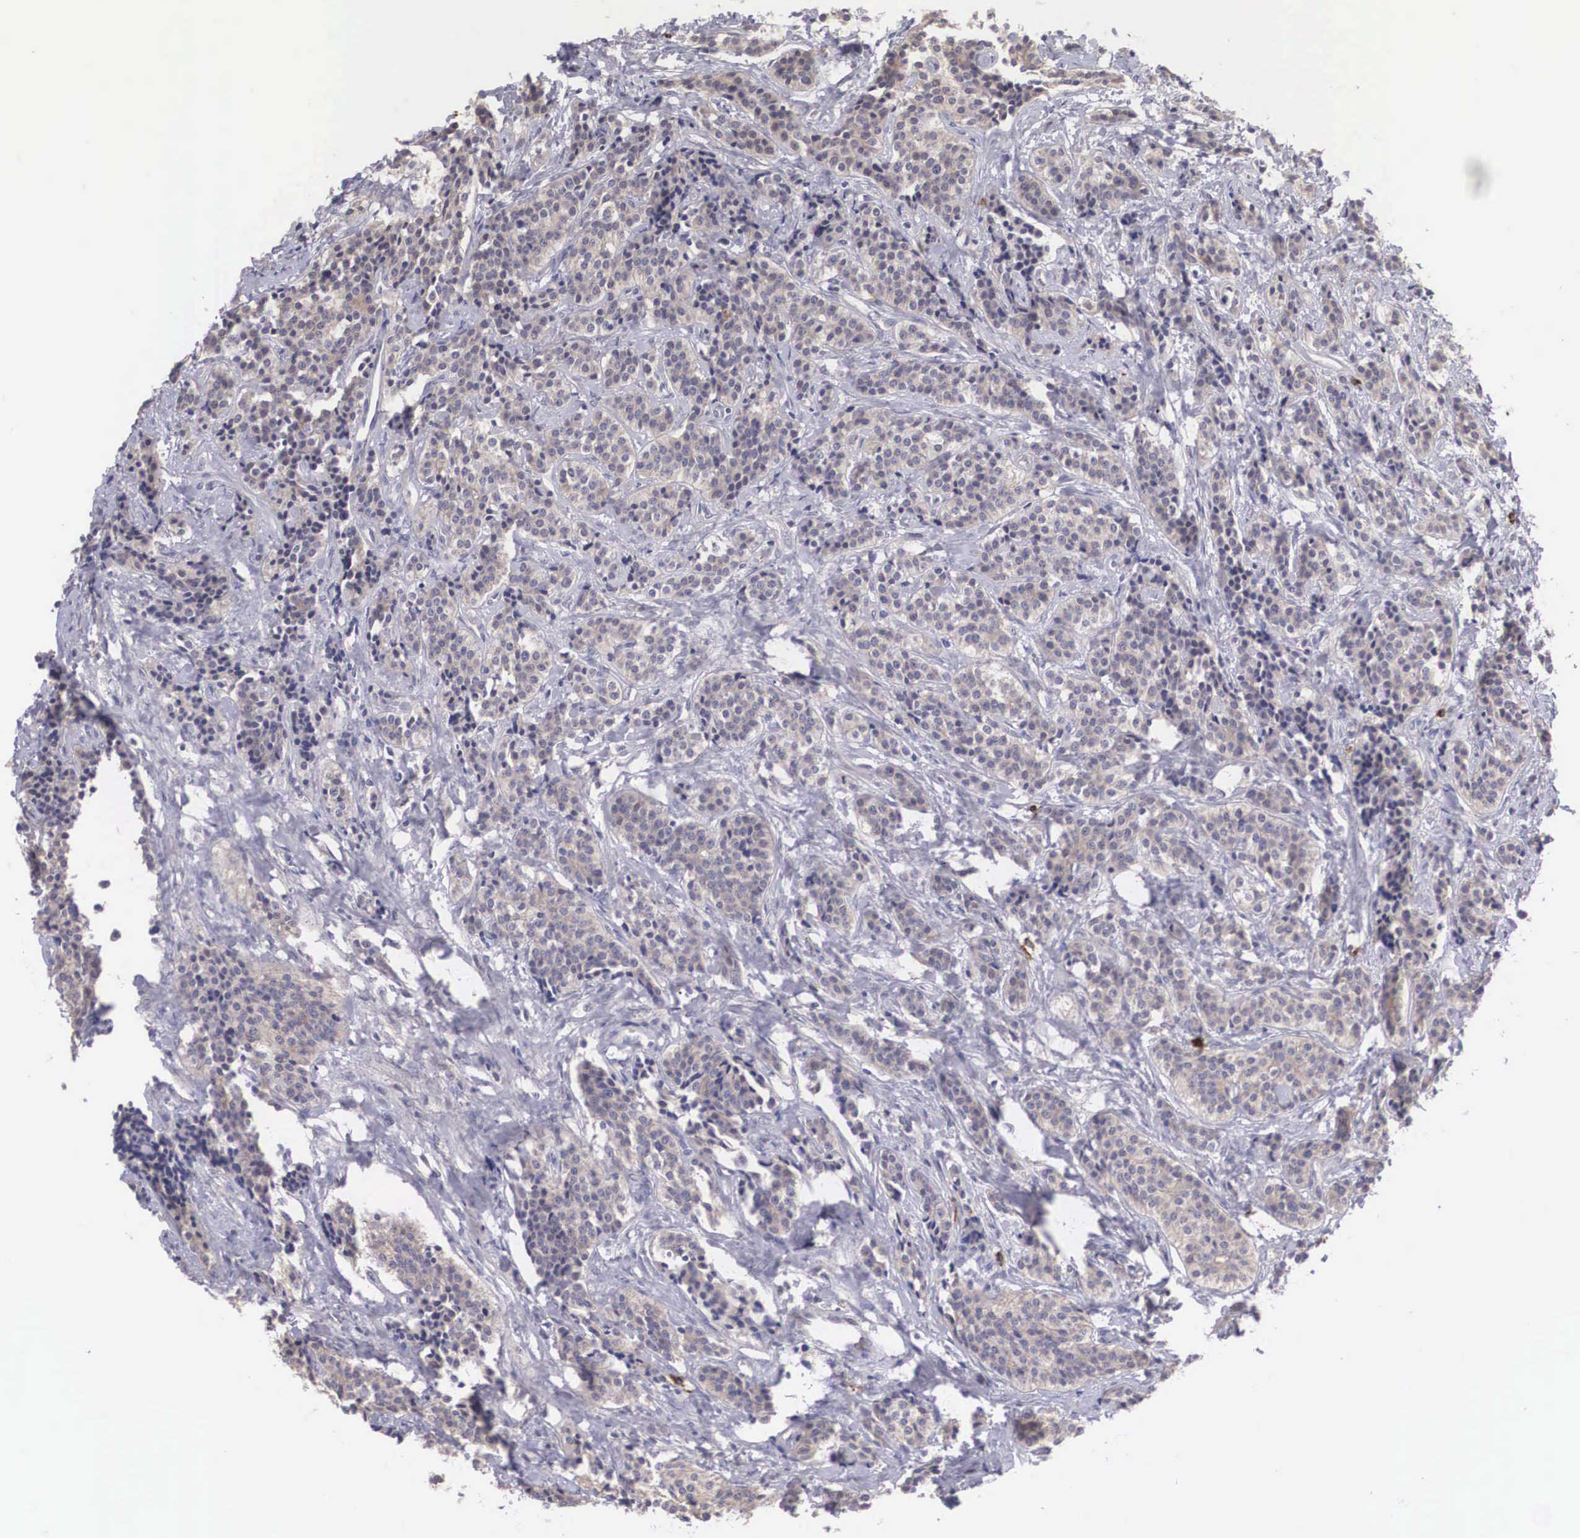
{"staining": {"intensity": "weak", "quantity": ">75%", "location": "cytoplasmic/membranous,nuclear"}, "tissue": "carcinoid", "cell_type": "Tumor cells", "image_type": "cancer", "snomed": [{"axis": "morphology", "description": "Carcinoid, malignant, NOS"}, {"axis": "topography", "description": "Small intestine"}], "caption": "The histopathology image exhibits immunohistochemical staining of carcinoid. There is weak cytoplasmic/membranous and nuclear staining is identified in about >75% of tumor cells.", "gene": "NINL", "patient": {"sex": "male", "age": 63}}